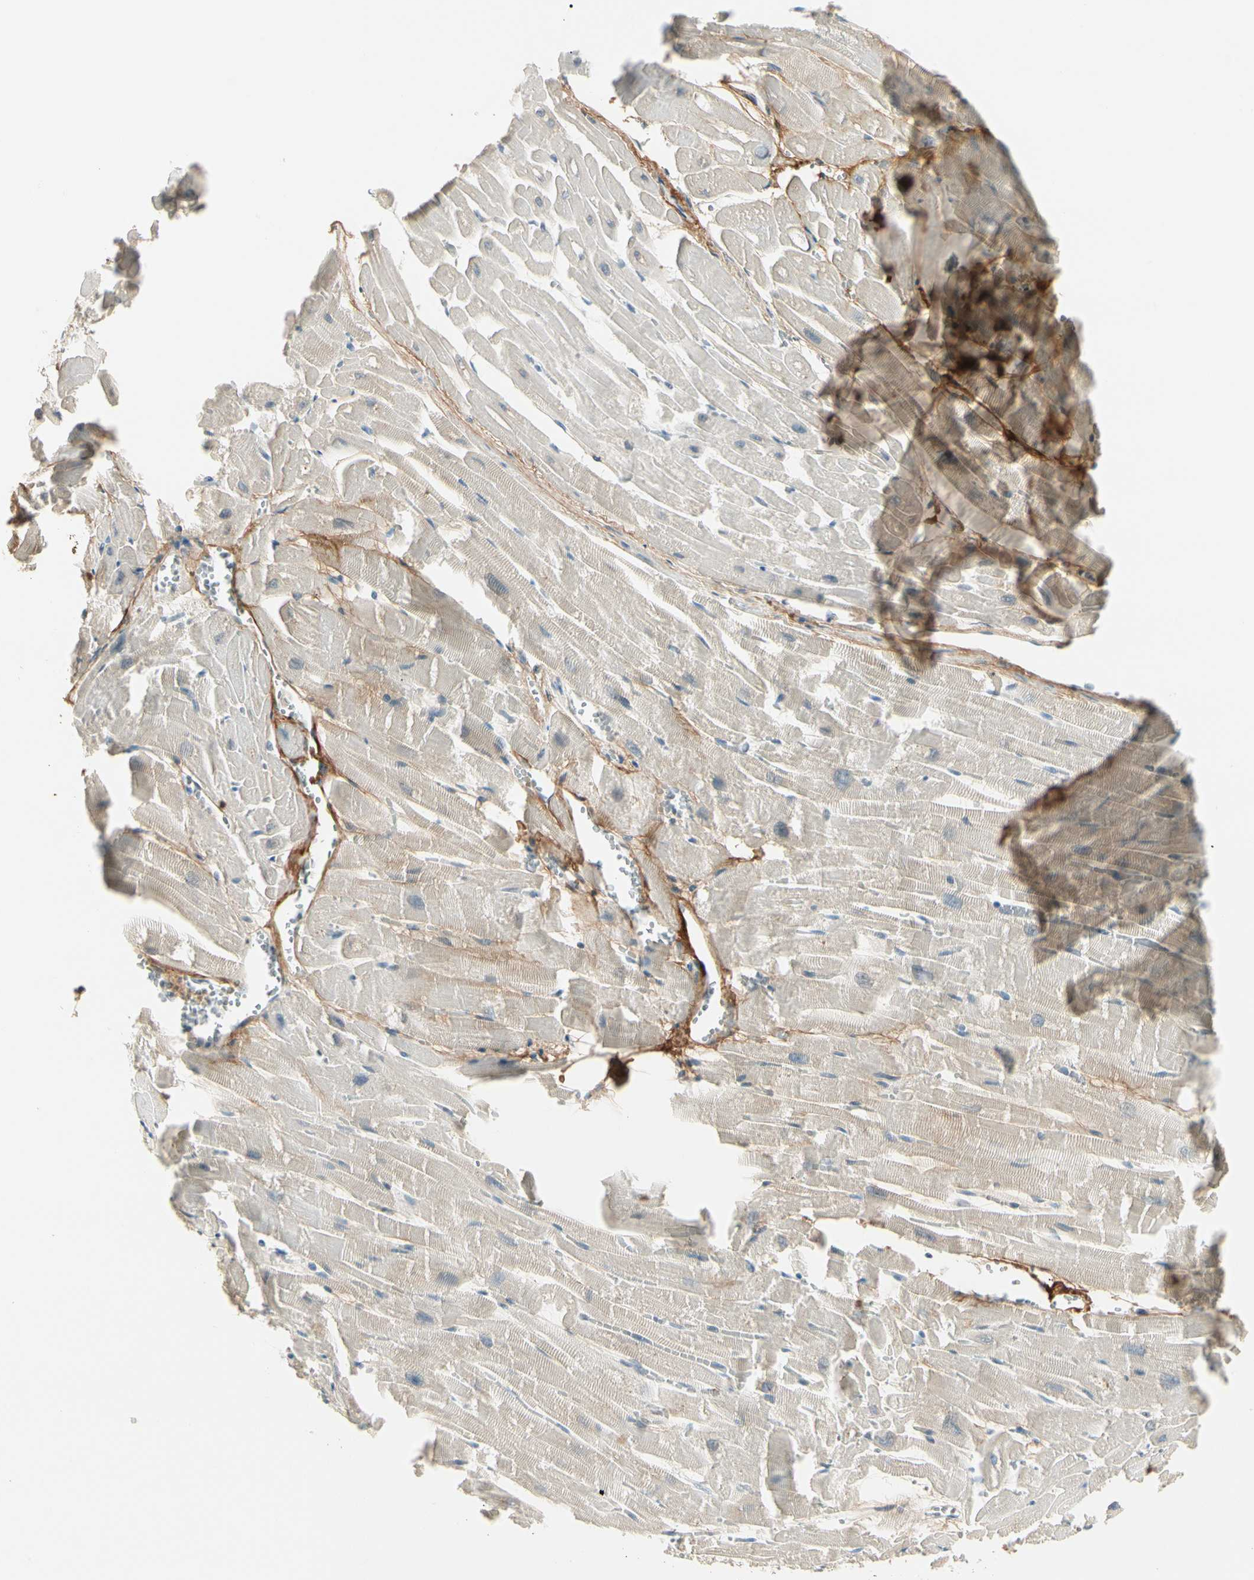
{"staining": {"intensity": "negative", "quantity": "none", "location": "none"}, "tissue": "heart muscle", "cell_type": "Cardiomyocytes", "image_type": "normal", "snomed": [{"axis": "morphology", "description": "Normal tissue, NOS"}, {"axis": "topography", "description": "Heart"}], "caption": "High power microscopy photomicrograph of an IHC photomicrograph of unremarkable heart muscle, revealing no significant staining in cardiomyocytes. The staining was performed using DAB to visualize the protein expression in brown, while the nuclei were stained in blue with hematoxylin (Magnification: 20x).", "gene": "ASPN", "patient": {"sex": "female", "age": 19}}